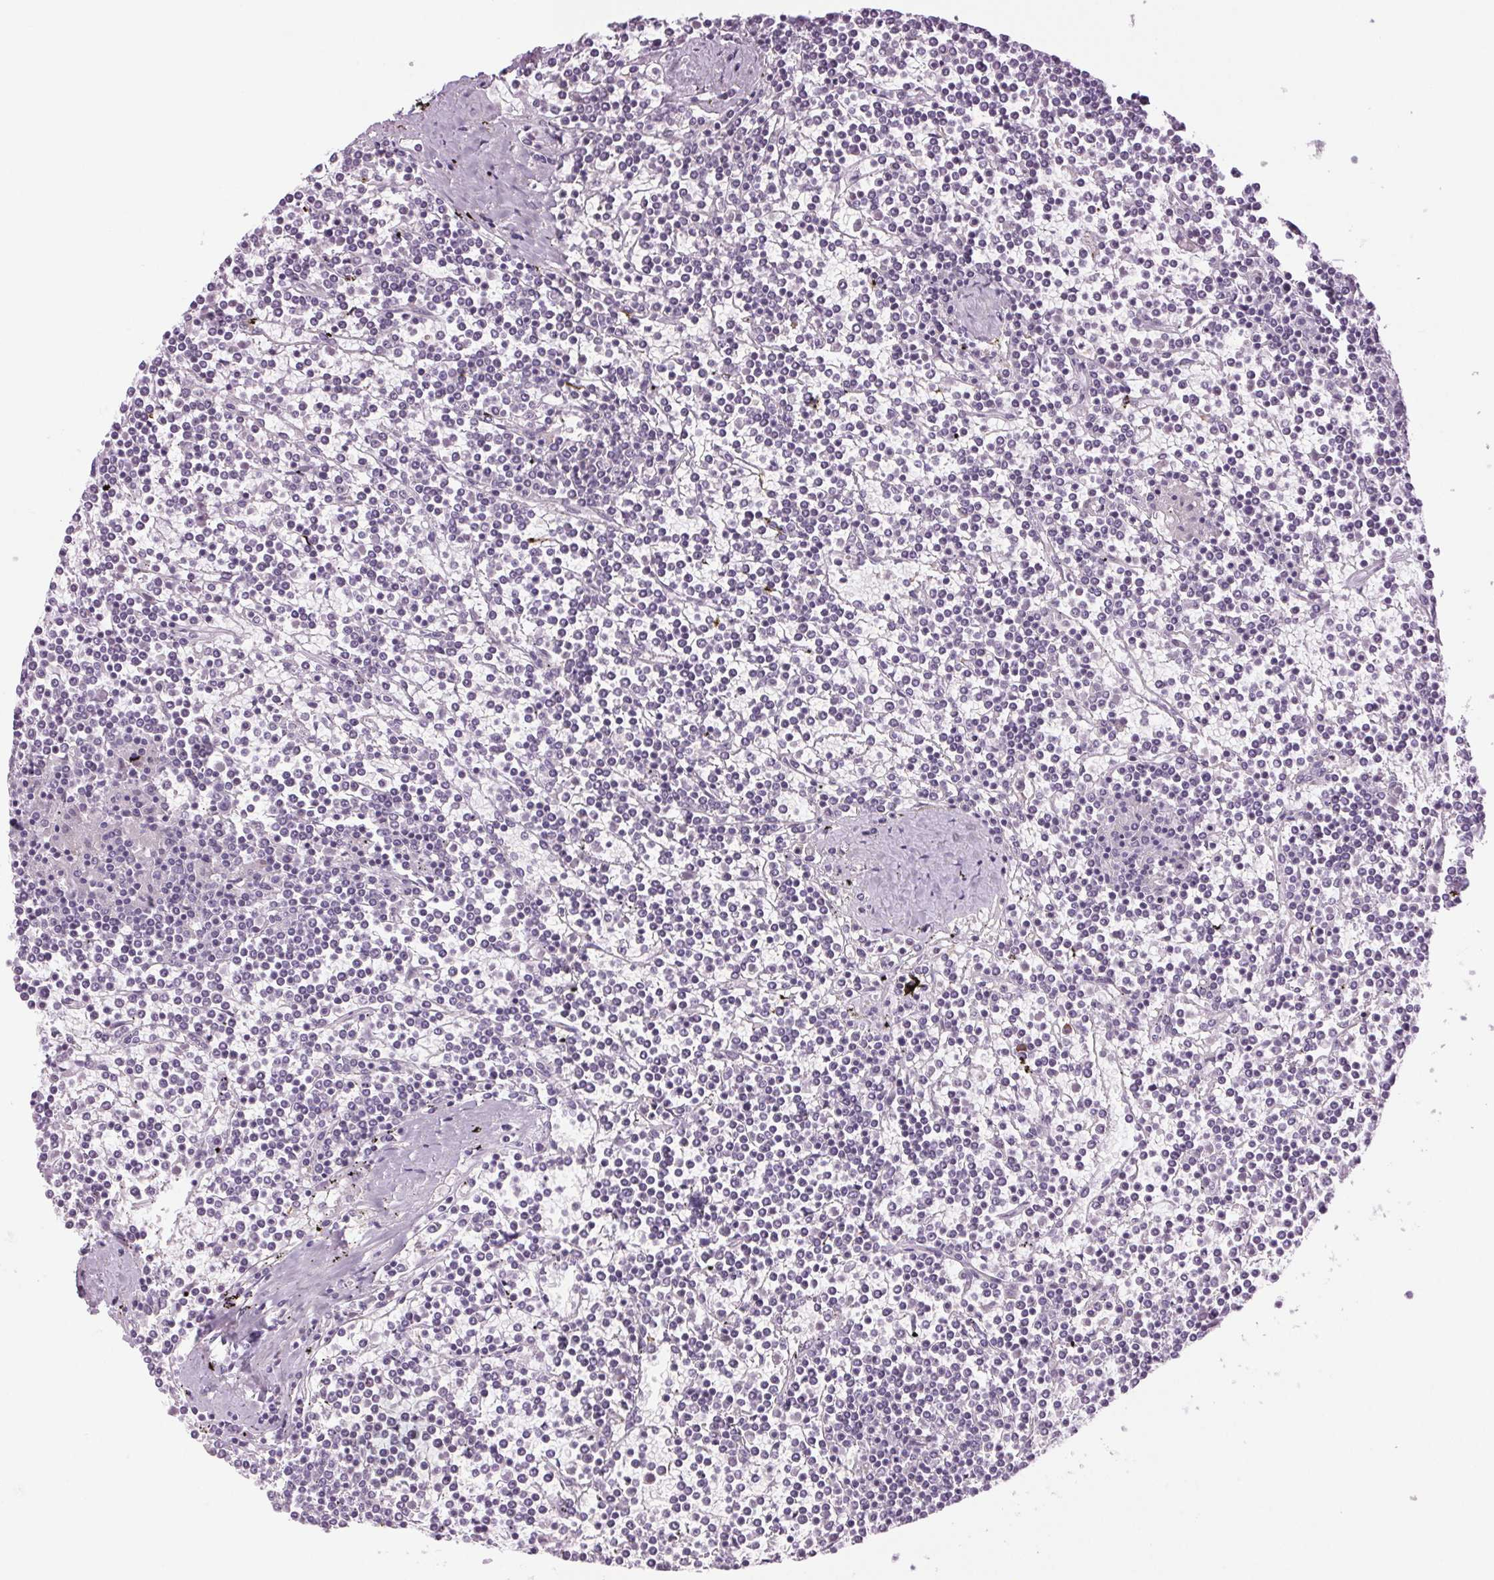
{"staining": {"intensity": "negative", "quantity": "none", "location": "none"}, "tissue": "lymphoma", "cell_type": "Tumor cells", "image_type": "cancer", "snomed": [{"axis": "morphology", "description": "Malignant lymphoma, non-Hodgkin's type, Low grade"}, {"axis": "topography", "description": "Spleen"}], "caption": "Malignant lymphoma, non-Hodgkin's type (low-grade) was stained to show a protein in brown. There is no significant staining in tumor cells. (DAB IHC visualized using brightfield microscopy, high magnification).", "gene": "MPO", "patient": {"sex": "female", "age": 19}}